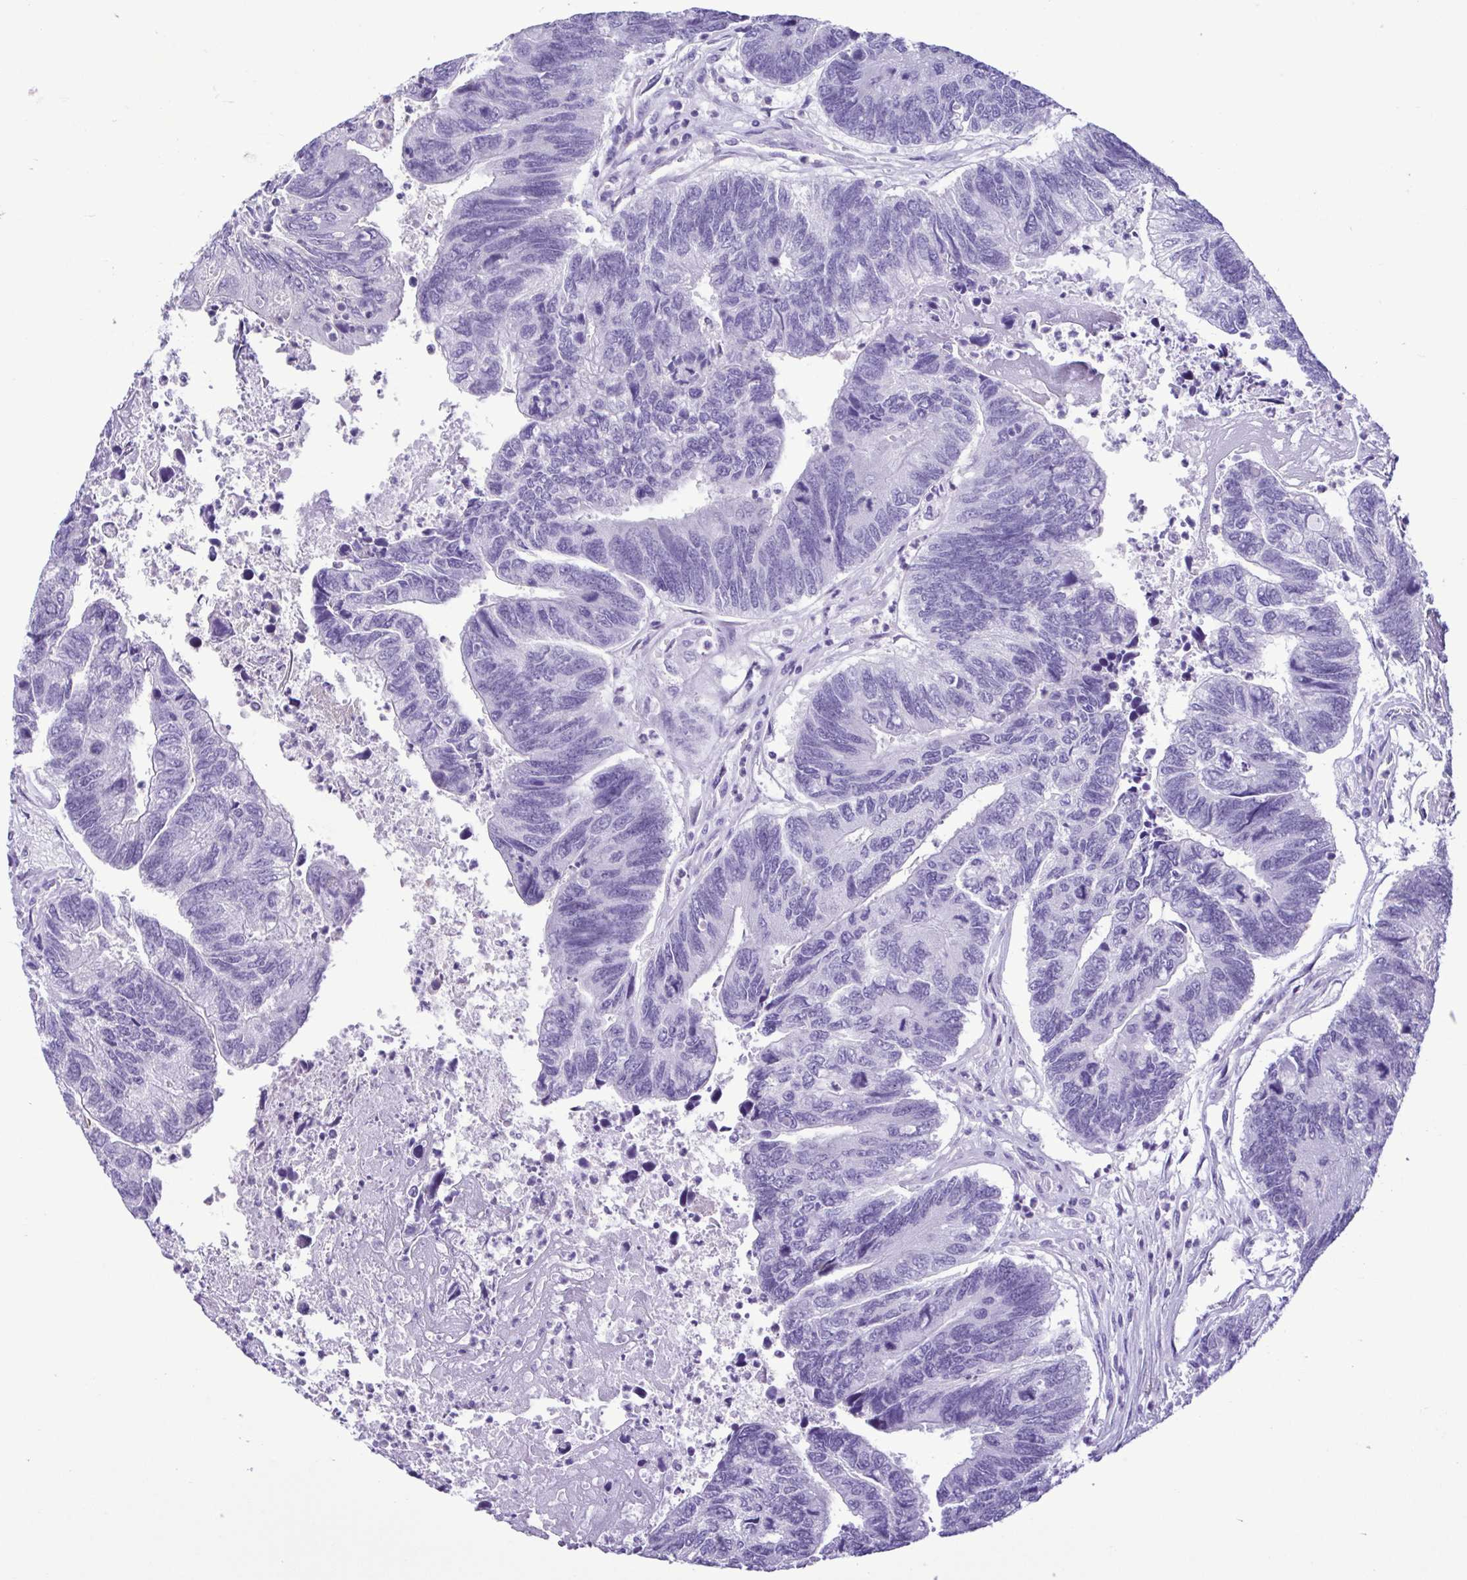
{"staining": {"intensity": "negative", "quantity": "none", "location": "none"}, "tissue": "colorectal cancer", "cell_type": "Tumor cells", "image_type": "cancer", "snomed": [{"axis": "morphology", "description": "Adenocarcinoma, NOS"}, {"axis": "topography", "description": "Colon"}], "caption": "IHC photomicrograph of neoplastic tissue: colorectal cancer (adenocarcinoma) stained with DAB (3,3'-diaminobenzidine) reveals no significant protein staining in tumor cells.", "gene": "CBY2", "patient": {"sex": "female", "age": 67}}